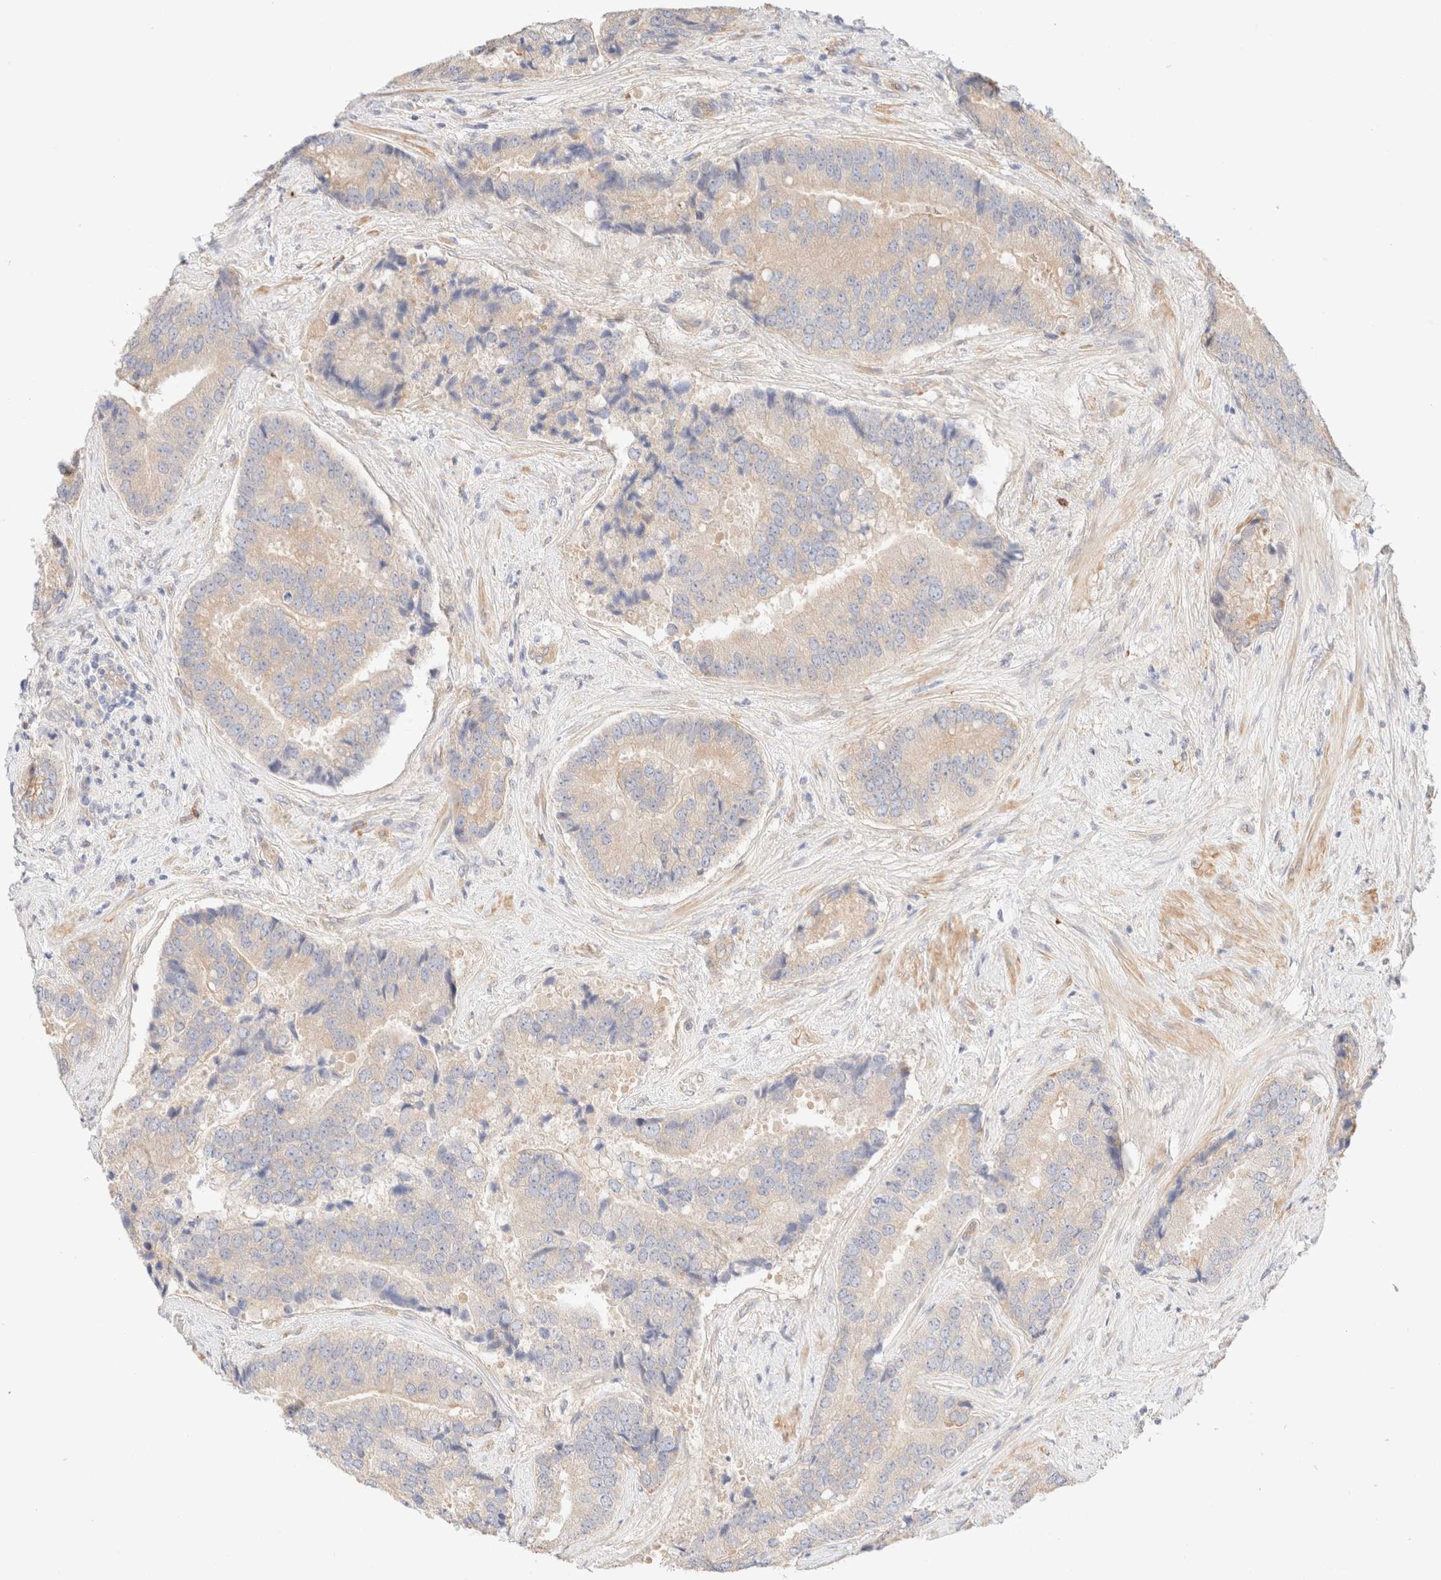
{"staining": {"intensity": "weak", "quantity": "<25%", "location": "cytoplasmic/membranous"}, "tissue": "prostate cancer", "cell_type": "Tumor cells", "image_type": "cancer", "snomed": [{"axis": "morphology", "description": "Adenocarcinoma, High grade"}, {"axis": "topography", "description": "Prostate"}], "caption": "Immunohistochemistry of human high-grade adenocarcinoma (prostate) demonstrates no staining in tumor cells.", "gene": "NIBAN2", "patient": {"sex": "male", "age": 70}}